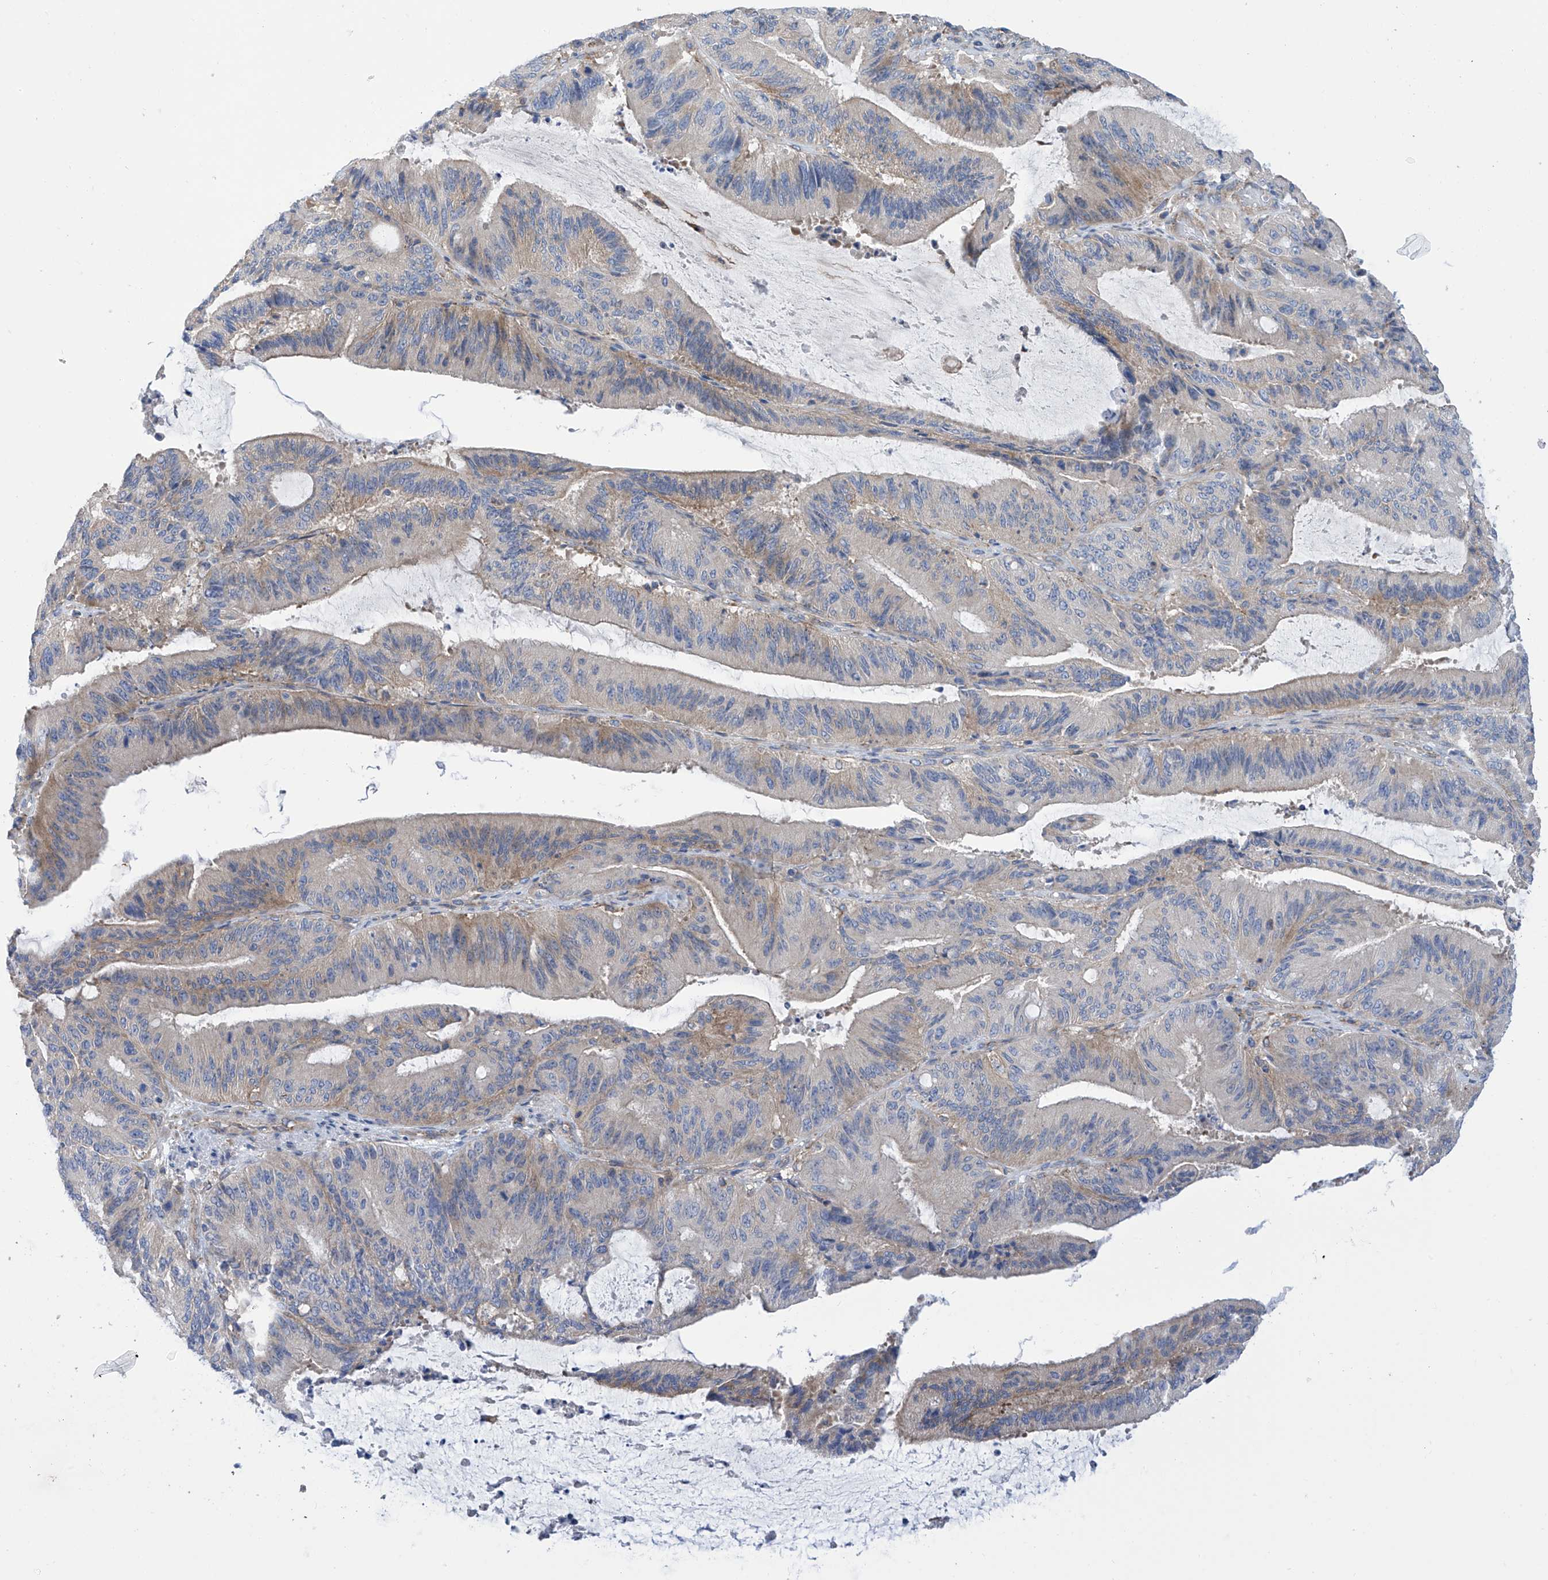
{"staining": {"intensity": "weak", "quantity": "<25%", "location": "cytoplasmic/membranous"}, "tissue": "liver cancer", "cell_type": "Tumor cells", "image_type": "cancer", "snomed": [{"axis": "morphology", "description": "Normal tissue, NOS"}, {"axis": "morphology", "description": "Cholangiocarcinoma"}, {"axis": "topography", "description": "Liver"}, {"axis": "topography", "description": "Peripheral nerve tissue"}], "caption": "IHC image of neoplastic tissue: human liver cancer (cholangiocarcinoma) stained with DAB (3,3'-diaminobenzidine) reveals no significant protein staining in tumor cells. (Stains: DAB IHC with hematoxylin counter stain, Microscopy: brightfield microscopy at high magnification).", "gene": "P2RX7", "patient": {"sex": "female", "age": 73}}